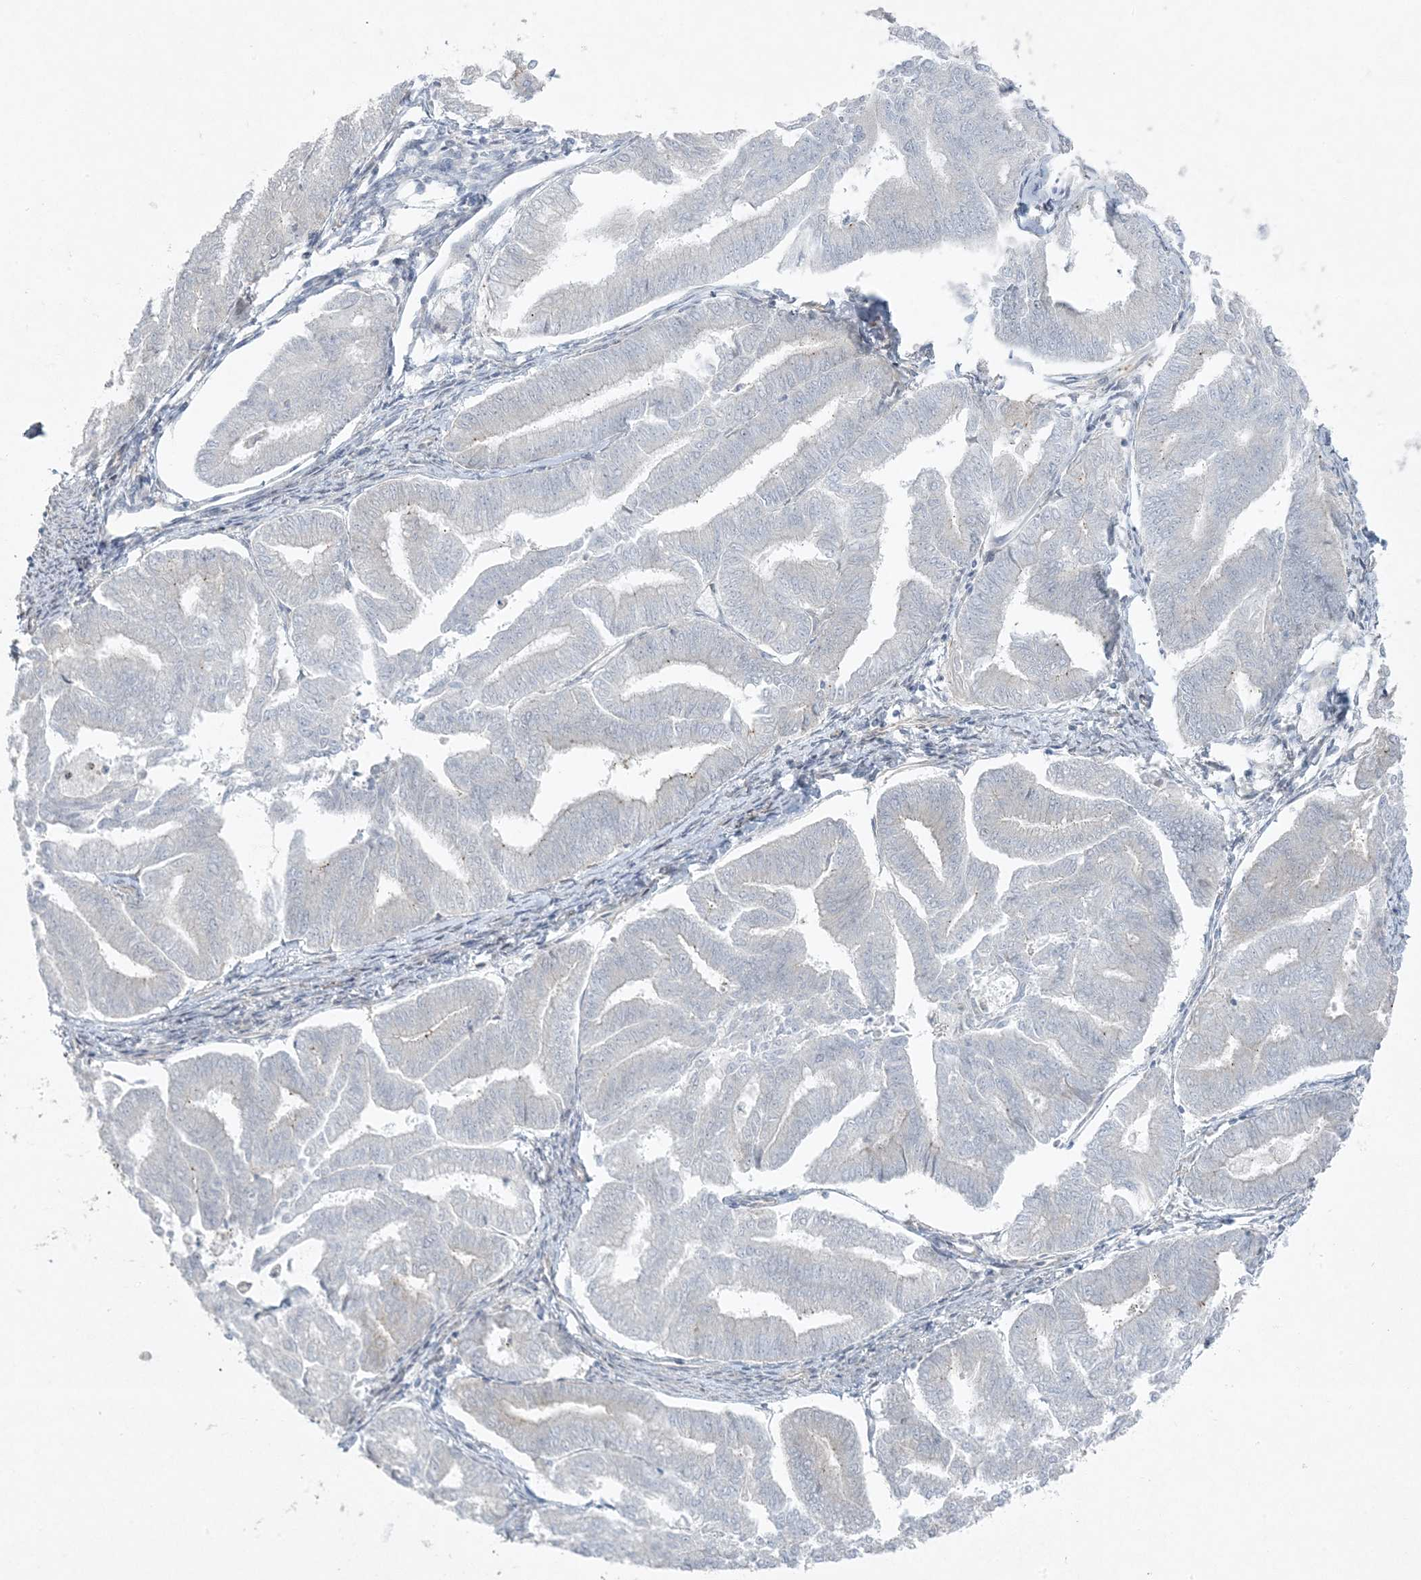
{"staining": {"intensity": "negative", "quantity": "none", "location": "none"}, "tissue": "endometrial cancer", "cell_type": "Tumor cells", "image_type": "cancer", "snomed": [{"axis": "morphology", "description": "Adenocarcinoma, NOS"}, {"axis": "topography", "description": "Endometrium"}], "caption": "Immunohistochemical staining of human endometrial adenocarcinoma exhibits no significant positivity in tumor cells. (DAB (3,3'-diaminobenzidine) IHC with hematoxylin counter stain).", "gene": "PIK3R4", "patient": {"sex": "female", "age": 79}}